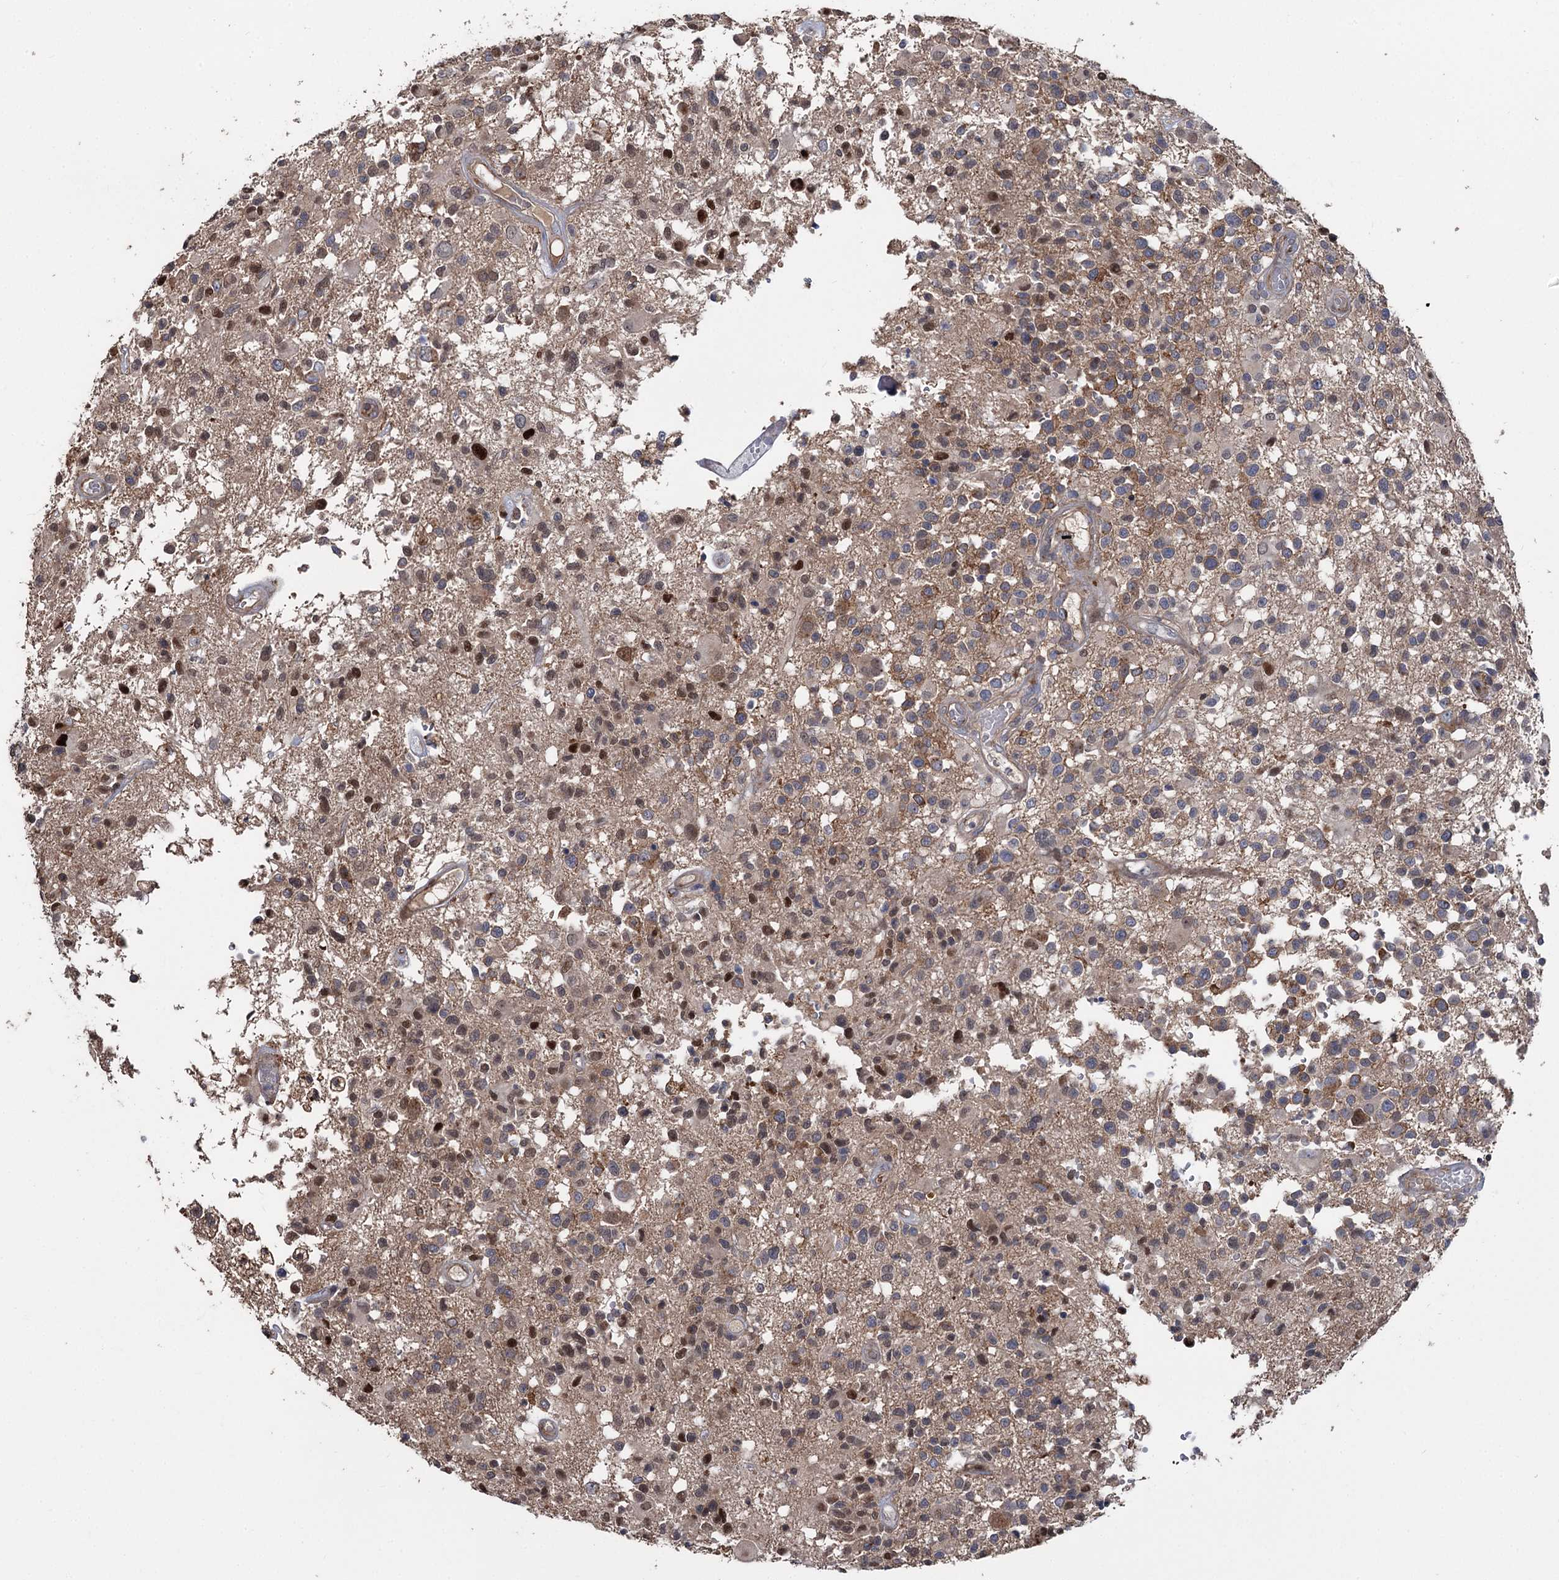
{"staining": {"intensity": "weak", "quantity": "25%-75%", "location": "cytoplasmic/membranous"}, "tissue": "glioma", "cell_type": "Tumor cells", "image_type": "cancer", "snomed": [{"axis": "morphology", "description": "Glioma, malignant, High grade"}, {"axis": "morphology", "description": "Glioblastoma, NOS"}, {"axis": "topography", "description": "Brain"}], "caption": "Glioma stained for a protein (brown) reveals weak cytoplasmic/membranous positive staining in approximately 25%-75% of tumor cells.", "gene": "STX6", "patient": {"sex": "male", "age": 60}}